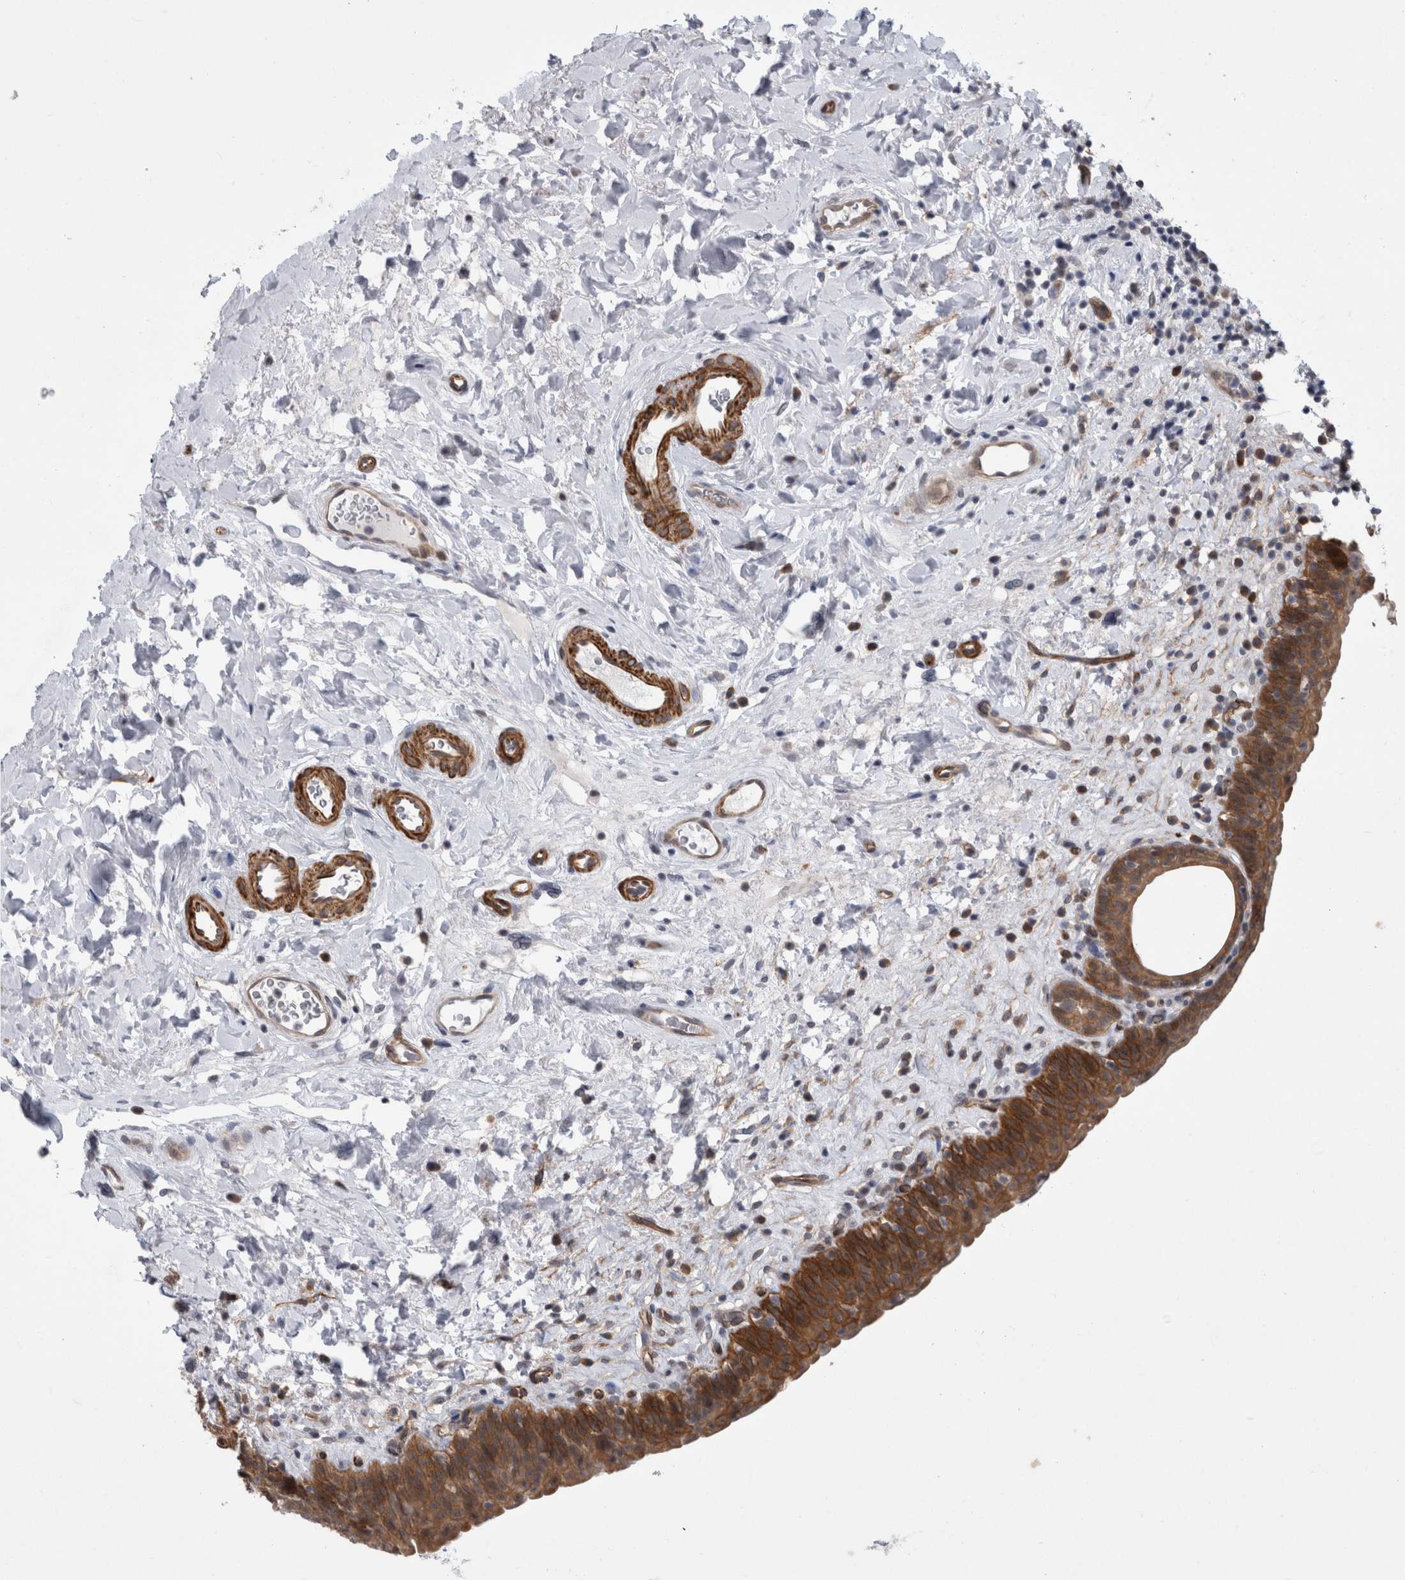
{"staining": {"intensity": "strong", "quantity": "25%-75%", "location": "cytoplasmic/membranous"}, "tissue": "urinary bladder", "cell_type": "Urothelial cells", "image_type": "normal", "snomed": [{"axis": "morphology", "description": "Normal tissue, NOS"}, {"axis": "topography", "description": "Urinary bladder"}], "caption": "The micrograph shows staining of benign urinary bladder, revealing strong cytoplasmic/membranous protein positivity (brown color) within urothelial cells.", "gene": "FAM83H", "patient": {"sex": "male", "age": 83}}